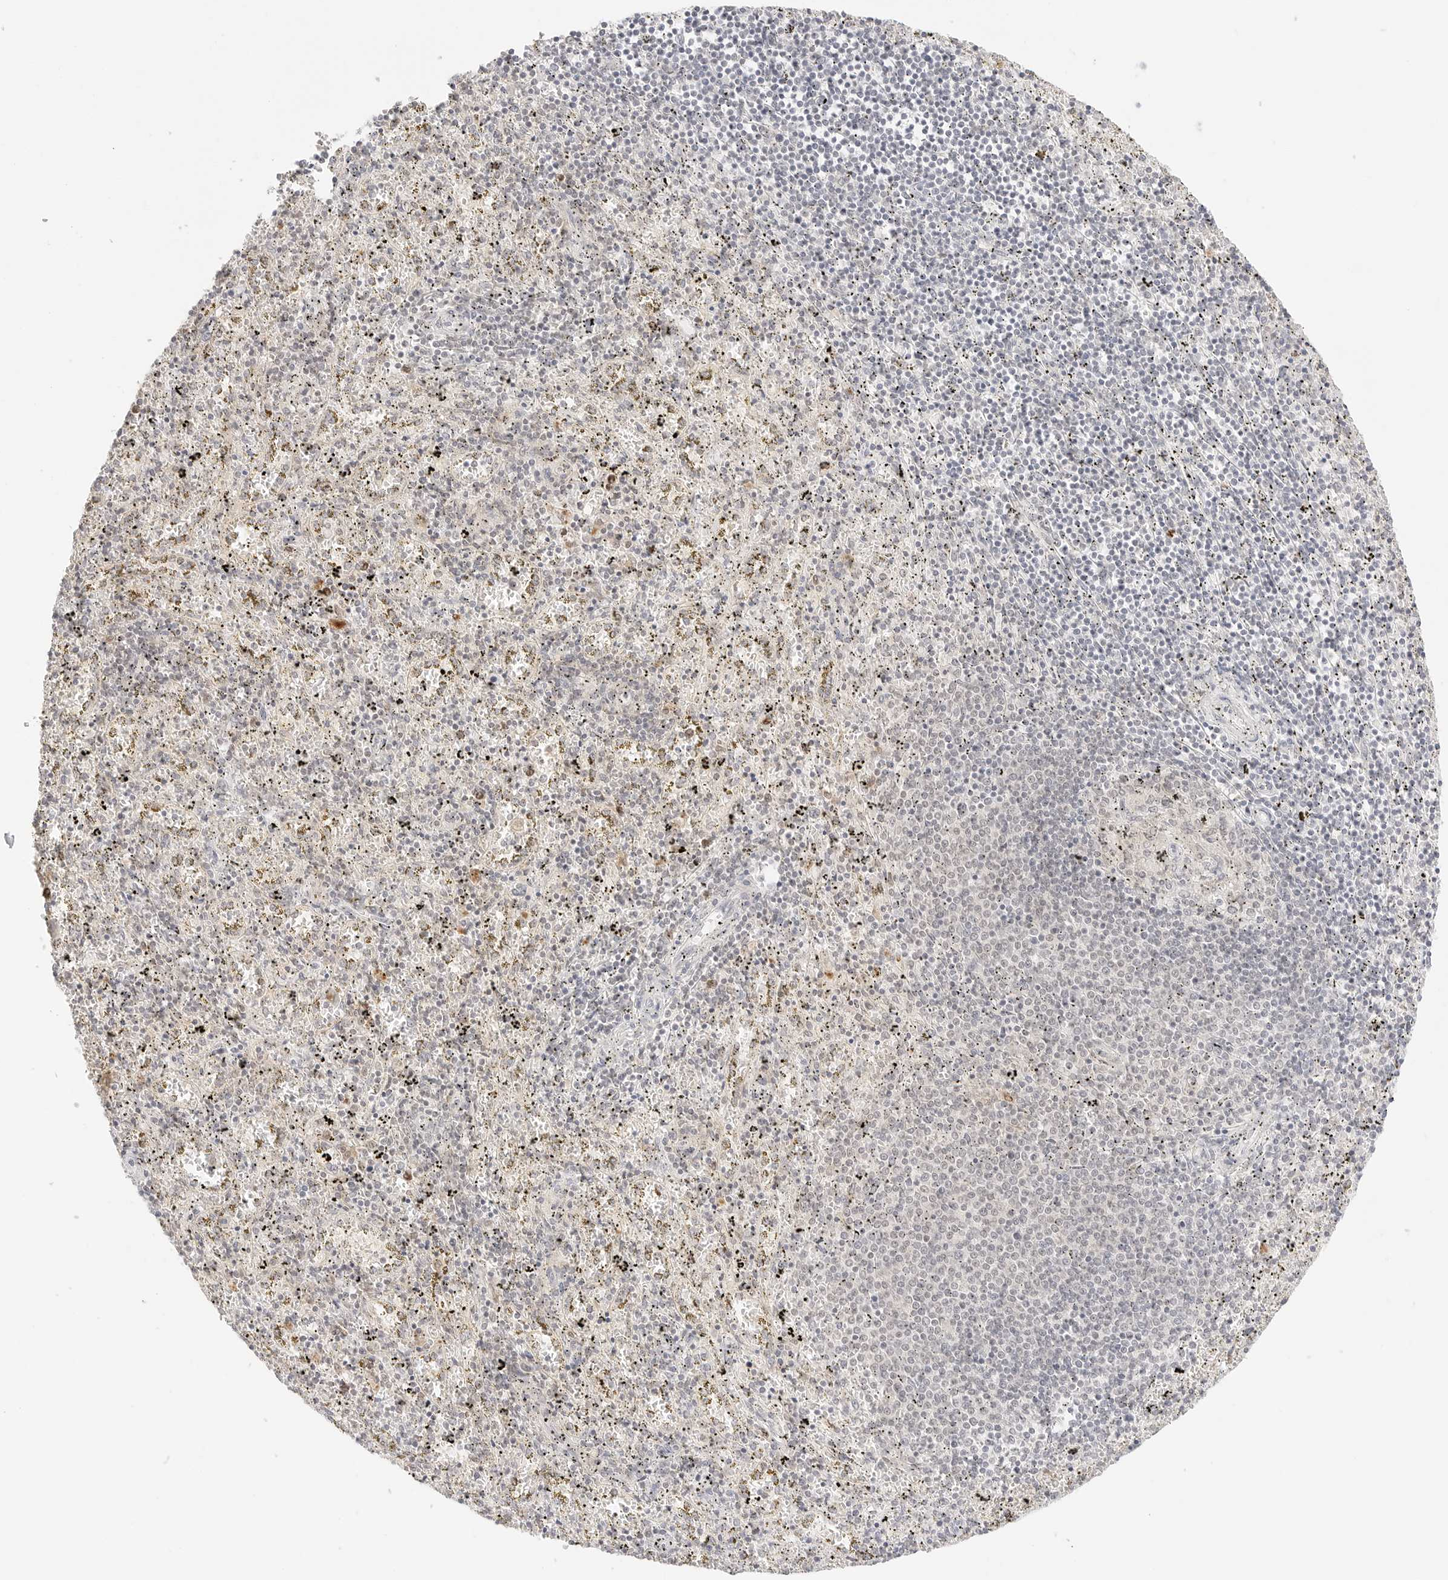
{"staining": {"intensity": "negative", "quantity": "none", "location": "none"}, "tissue": "spleen", "cell_type": "Cells in red pulp", "image_type": "normal", "snomed": [{"axis": "morphology", "description": "Normal tissue, NOS"}, {"axis": "topography", "description": "Spleen"}], "caption": "Cells in red pulp show no significant protein expression in unremarkable spleen. (DAB (3,3'-diaminobenzidine) immunohistochemistry (IHC) visualized using brightfield microscopy, high magnification).", "gene": "GNAS", "patient": {"sex": "male", "age": 11}}